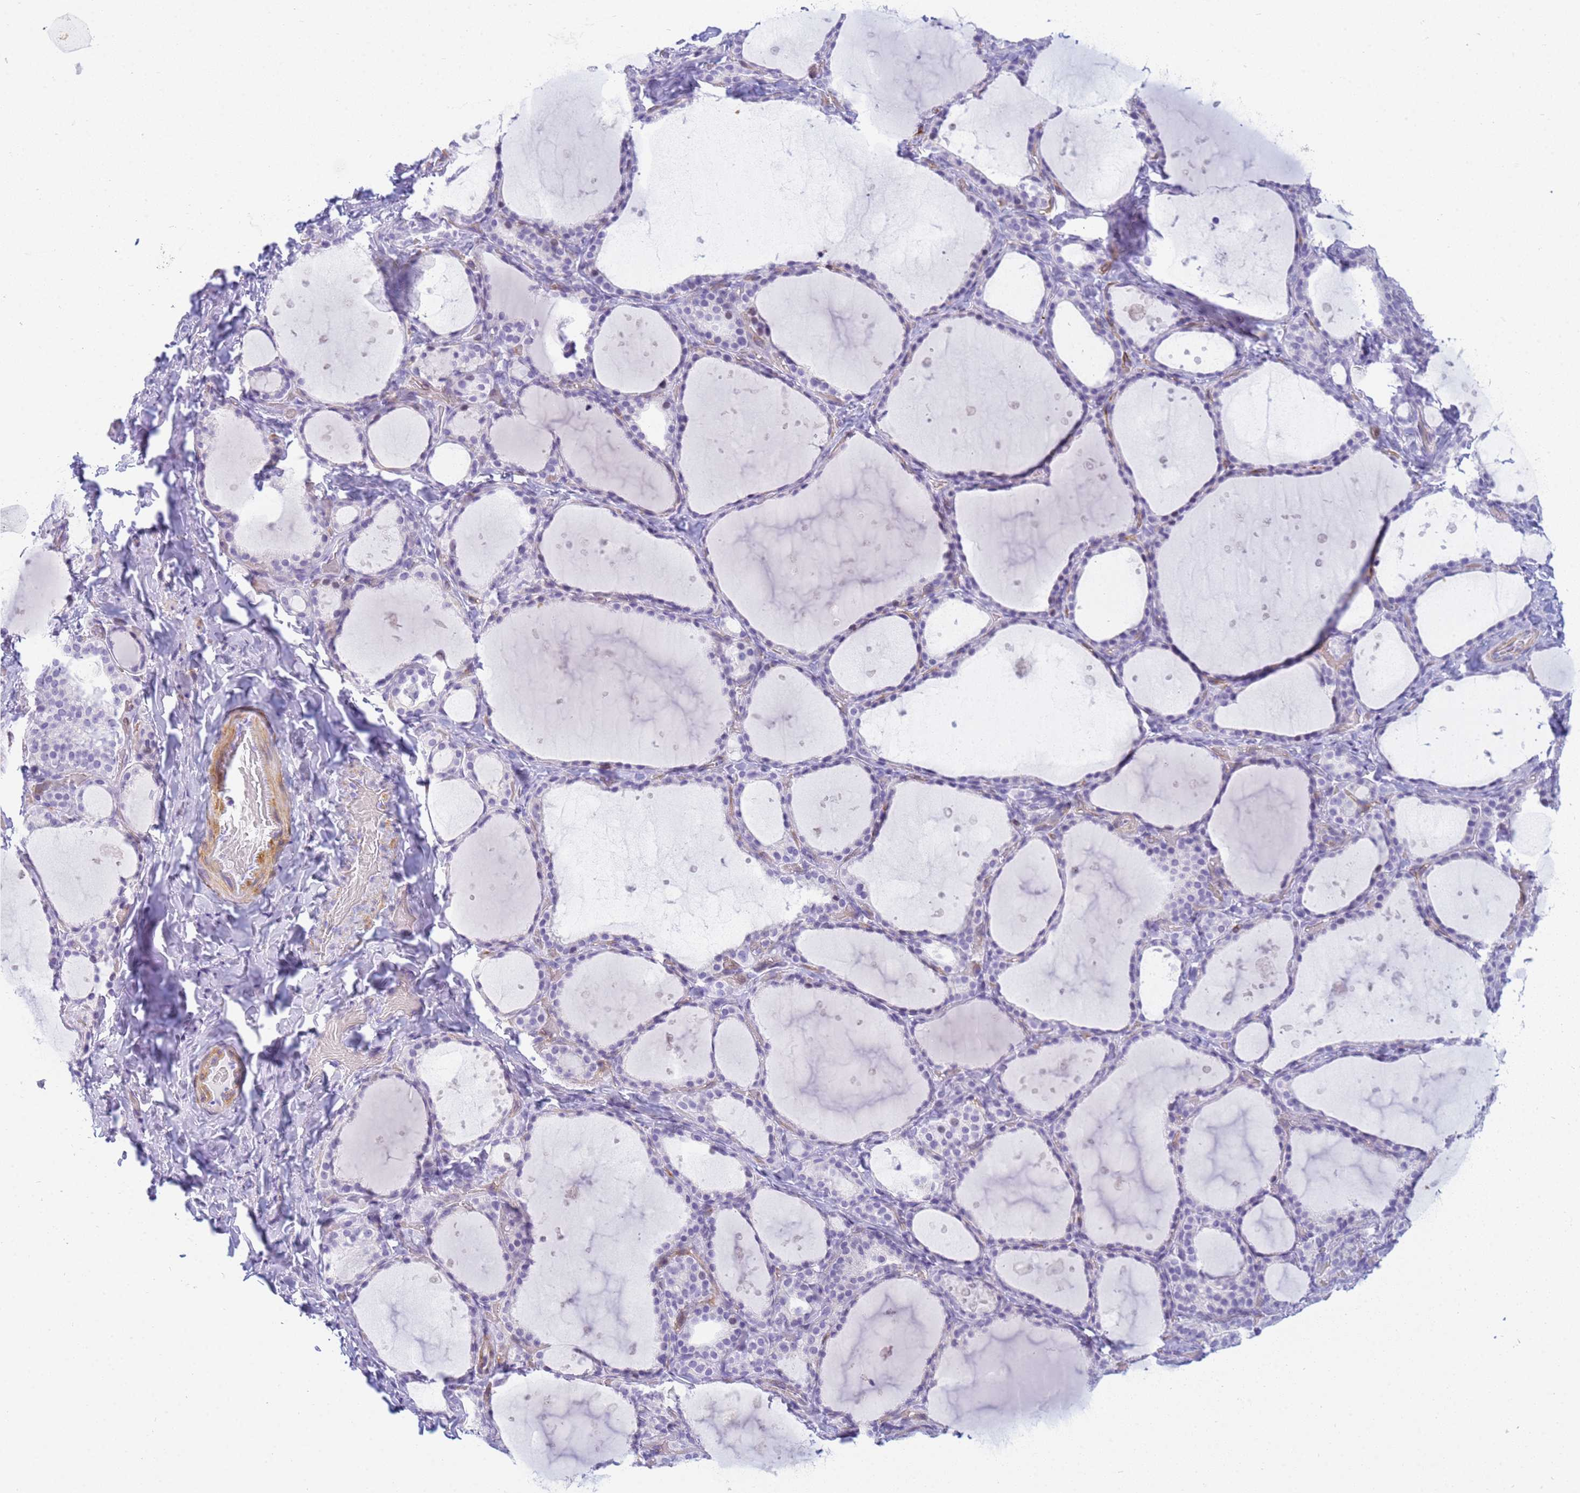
{"staining": {"intensity": "negative", "quantity": "none", "location": "none"}, "tissue": "thyroid gland", "cell_type": "Glandular cells", "image_type": "normal", "snomed": [{"axis": "morphology", "description": "Normal tissue, NOS"}, {"axis": "topography", "description": "Thyroid gland"}], "caption": "This is a histopathology image of immunohistochemistry (IHC) staining of unremarkable thyroid gland, which shows no staining in glandular cells.", "gene": "SNX20", "patient": {"sex": "female", "age": 44}}